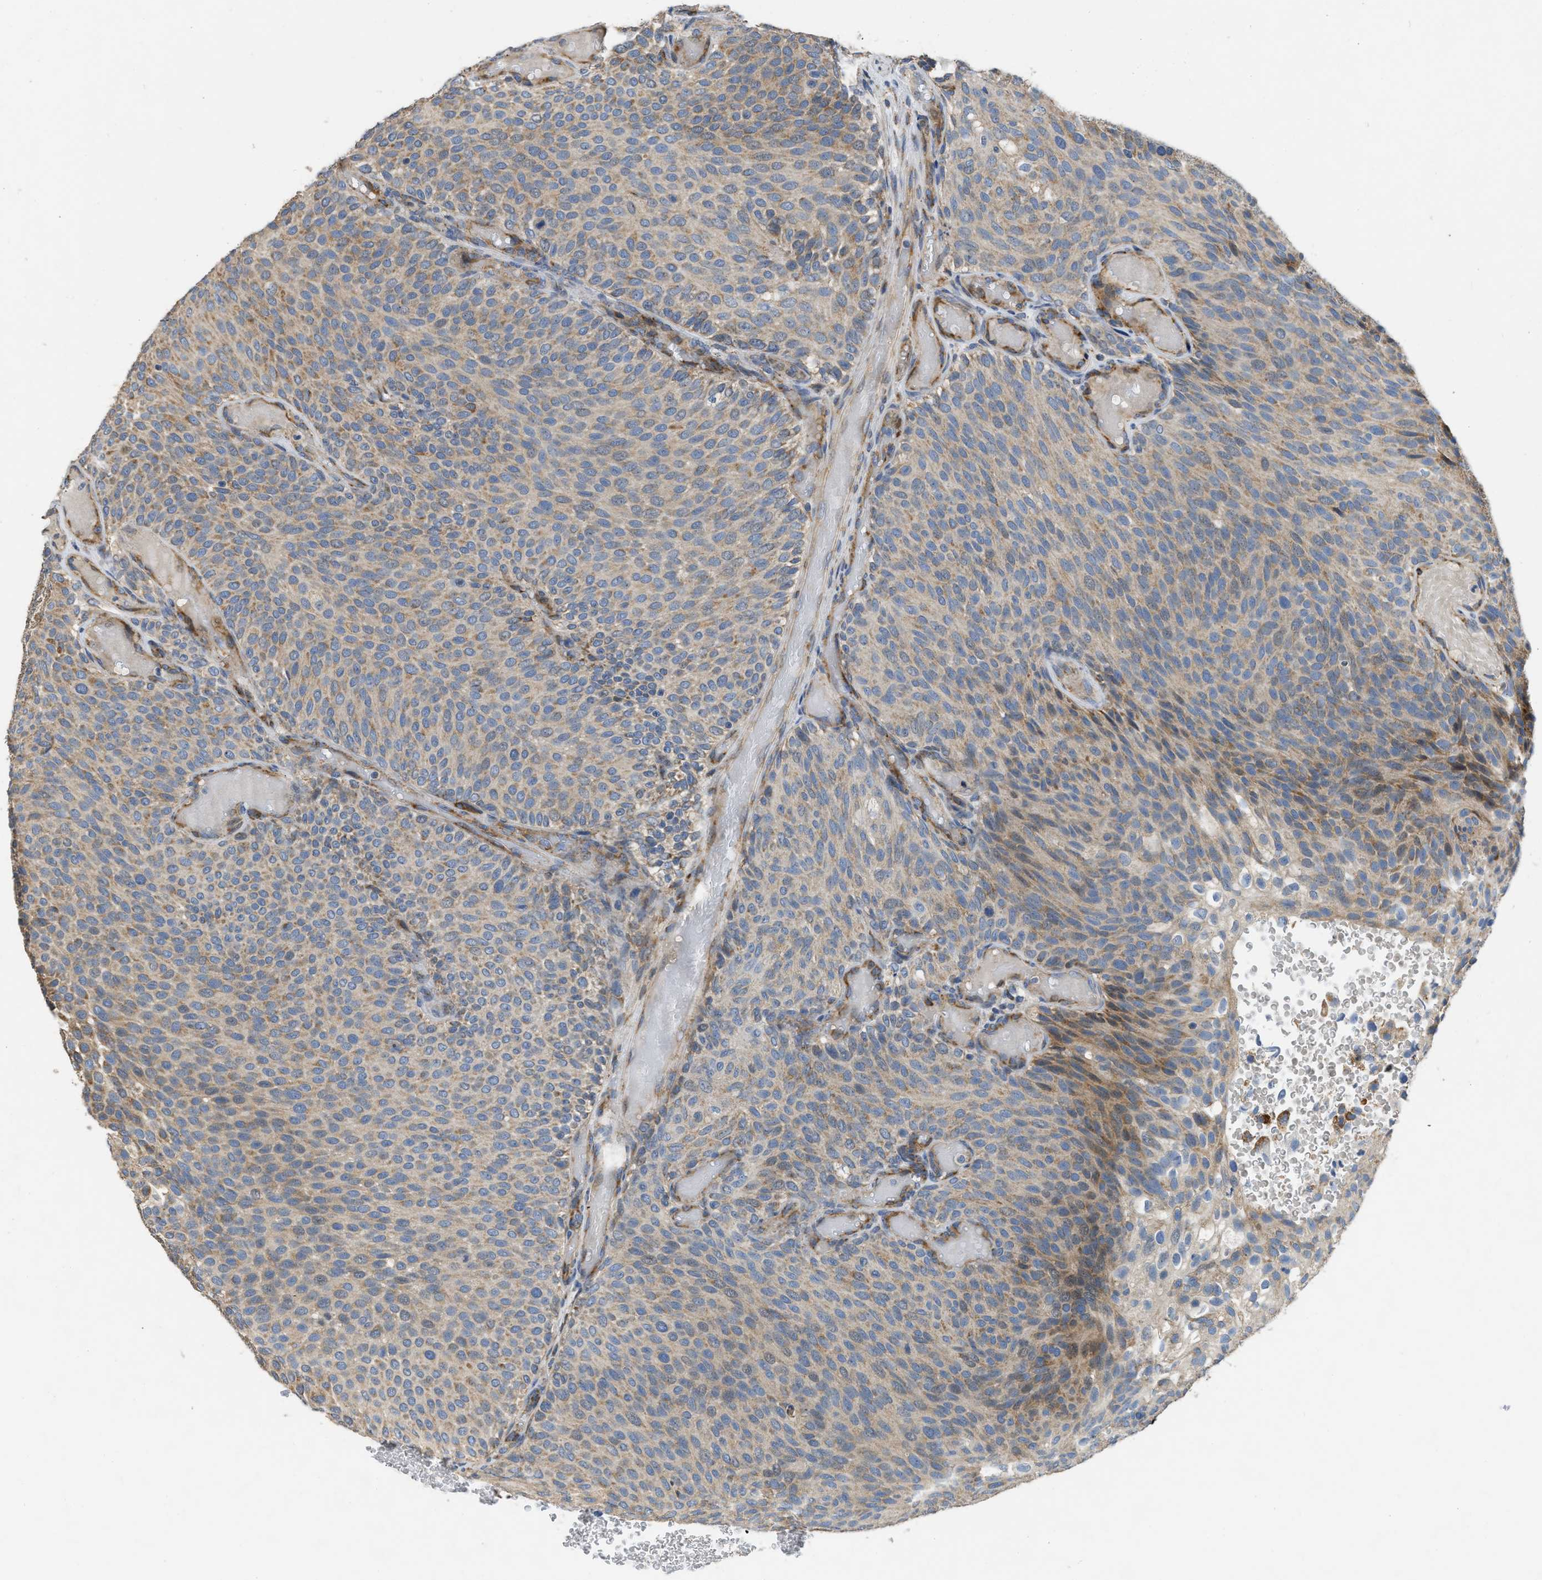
{"staining": {"intensity": "weak", "quantity": "25%-75%", "location": "cytoplasmic/membranous"}, "tissue": "urothelial cancer", "cell_type": "Tumor cells", "image_type": "cancer", "snomed": [{"axis": "morphology", "description": "Urothelial carcinoma, Low grade"}, {"axis": "topography", "description": "Urinary bladder"}], "caption": "A low amount of weak cytoplasmic/membranous positivity is seen in about 25%-75% of tumor cells in urothelial cancer tissue.", "gene": "TMEM150A", "patient": {"sex": "male", "age": 78}}